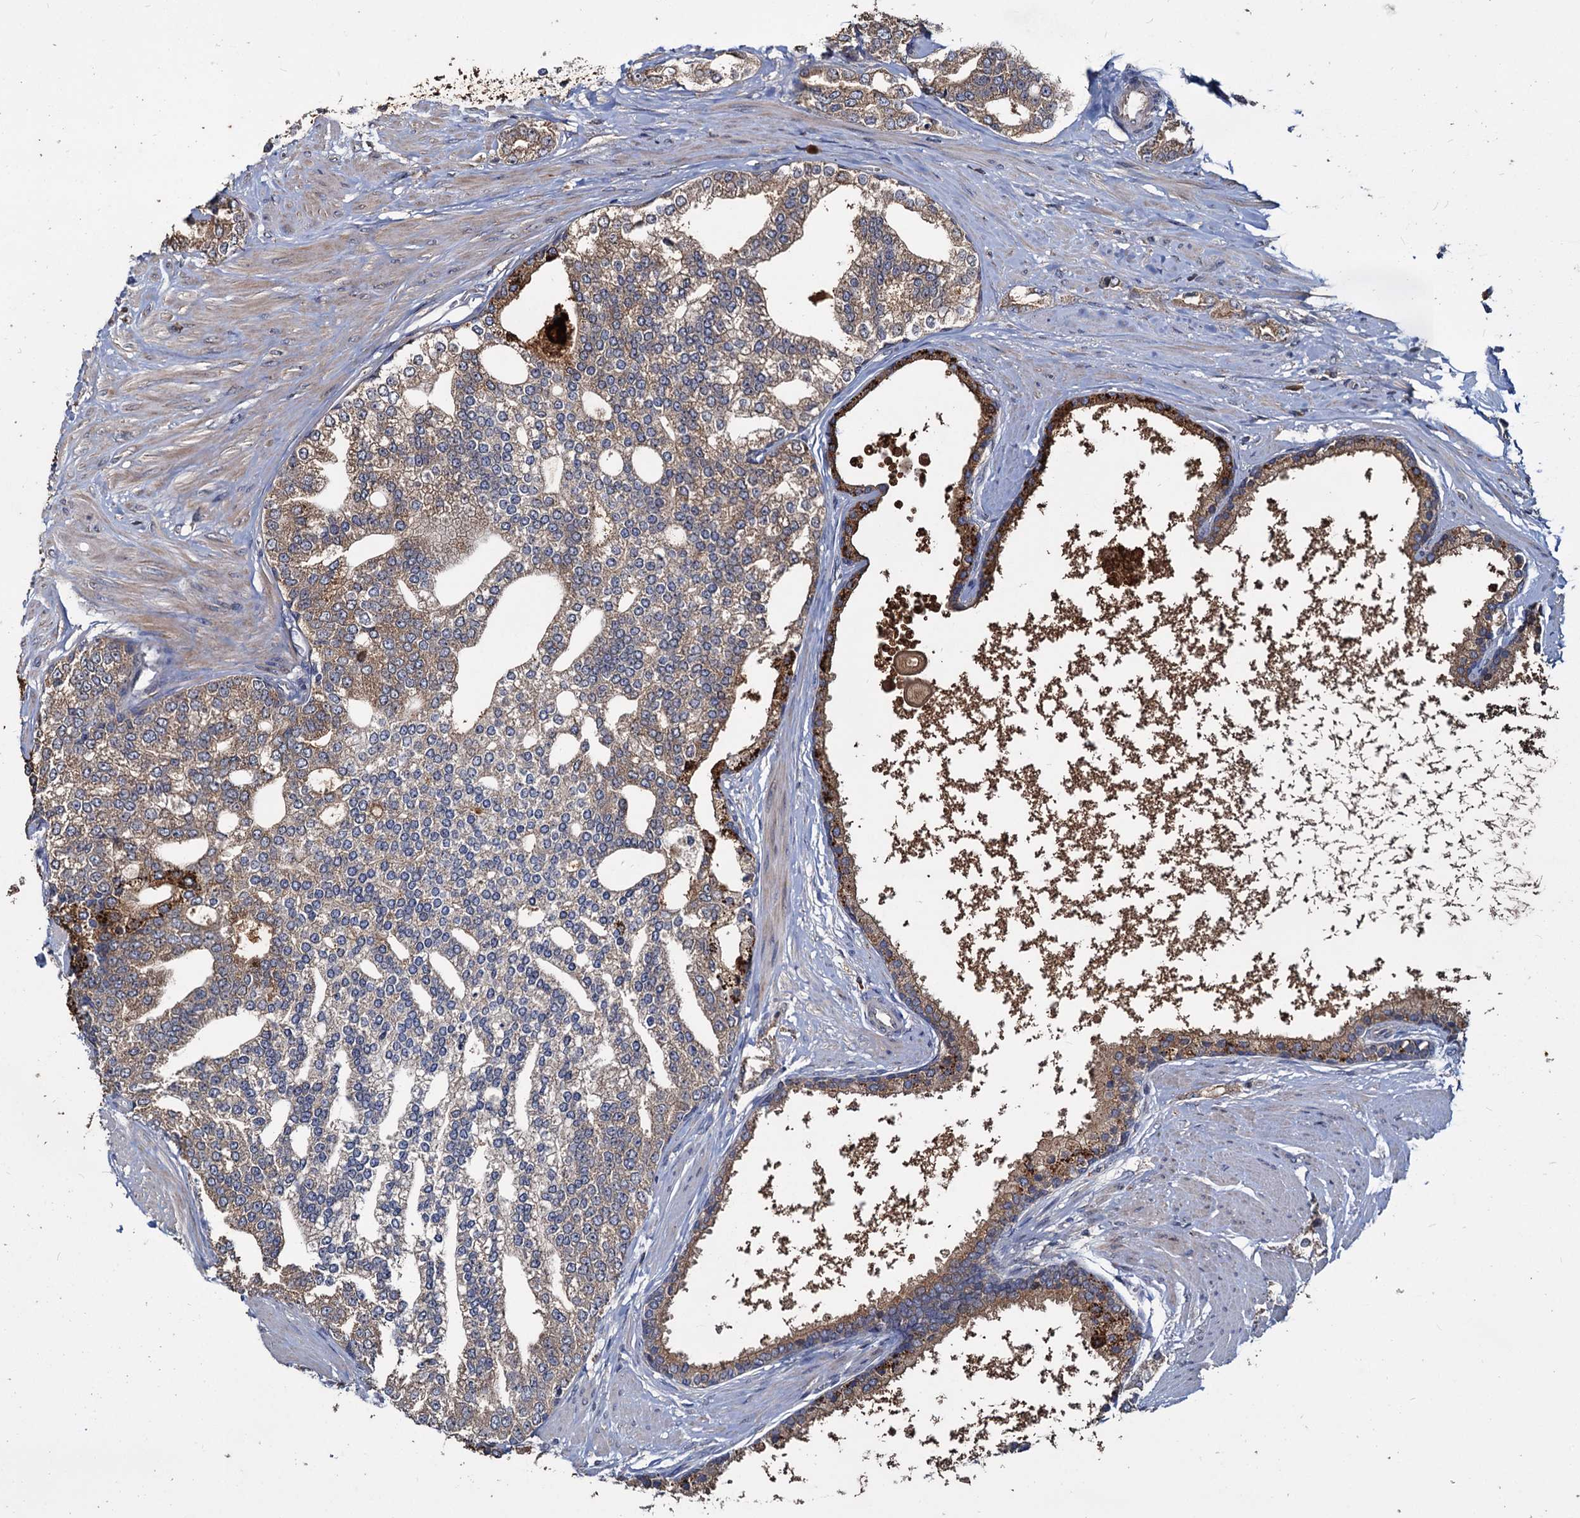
{"staining": {"intensity": "weak", "quantity": ">75%", "location": "cytoplasmic/membranous"}, "tissue": "prostate cancer", "cell_type": "Tumor cells", "image_type": "cancer", "snomed": [{"axis": "morphology", "description": "Adenocarcinoma, High grade"}, {"axis": "topography", "description": "Prostate"}], "caption": "Immunohistochemical staining of prostate cancer shows weak cytoplasmic/membranous protein positivity in about >75% of tumor cells.", "gene": "DEPDC4", "patient": {"sex": "male", "age": 64}}